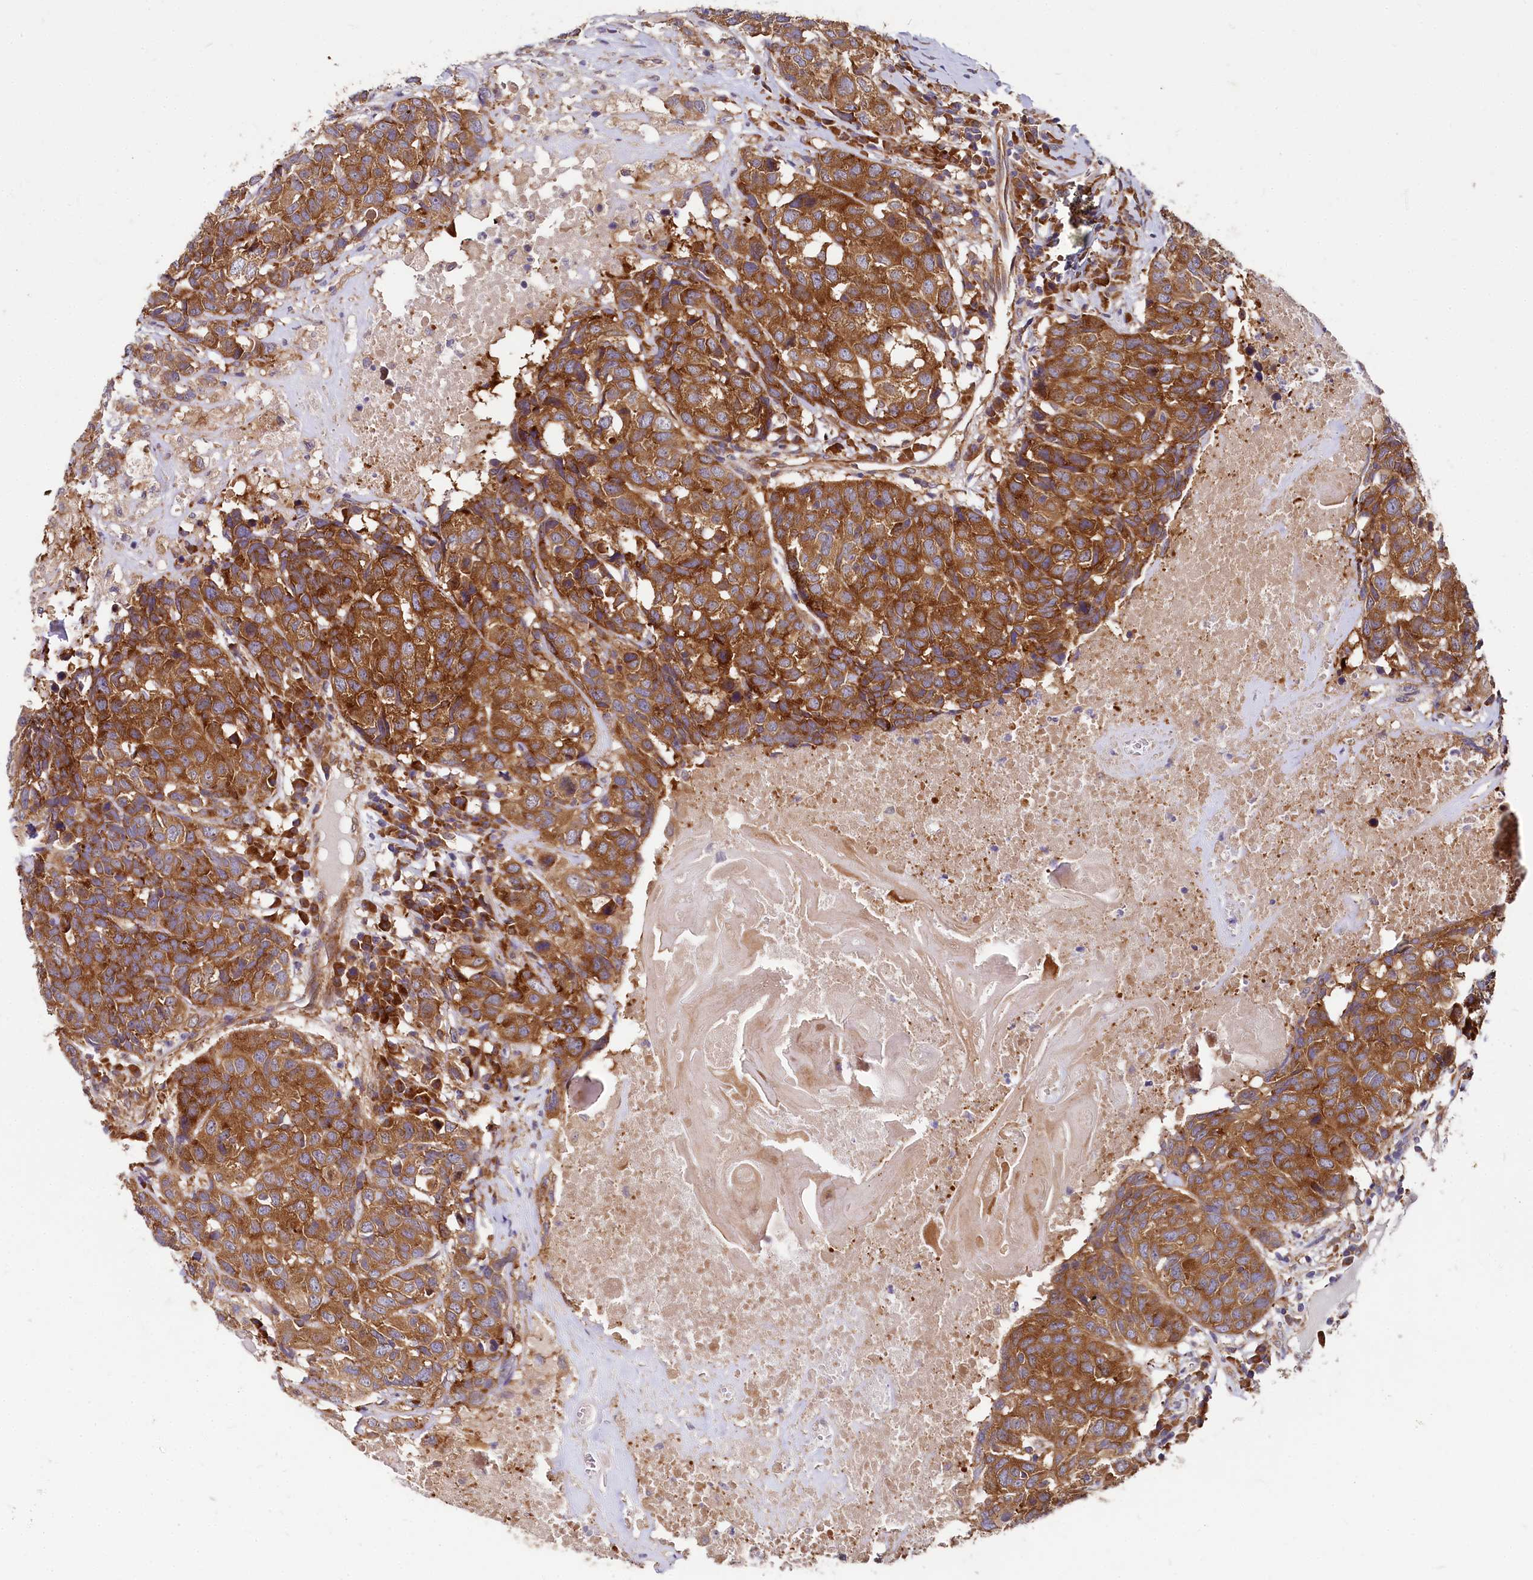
{"staining": {"intensity": "strong", "quantity": ">75%", "location": "cytoplasmic/membranous"}, "tissue": "head and neck cancer", "cell_type": "Tumor cells", "image_type": "cancer", "snomed": [{"axis": "morphology", "description": "Squamous cell carcinoma, NOS"}, {"axis": "topography", "description": "Head-Neck"}], "caption": "DAB (3,3'-diaminobenzidine) immunohistochemical staining of human squamous cell carcinoma (head and neck) exhibits strong cytoplasmic/membranous protein positivity in approximately >75% of tumor cells. (brown staining indicates protein expression, while blue staining denotes nuclei).", "gene": "EIF2B2", "patient": {"sex": "male", "age": 66}}